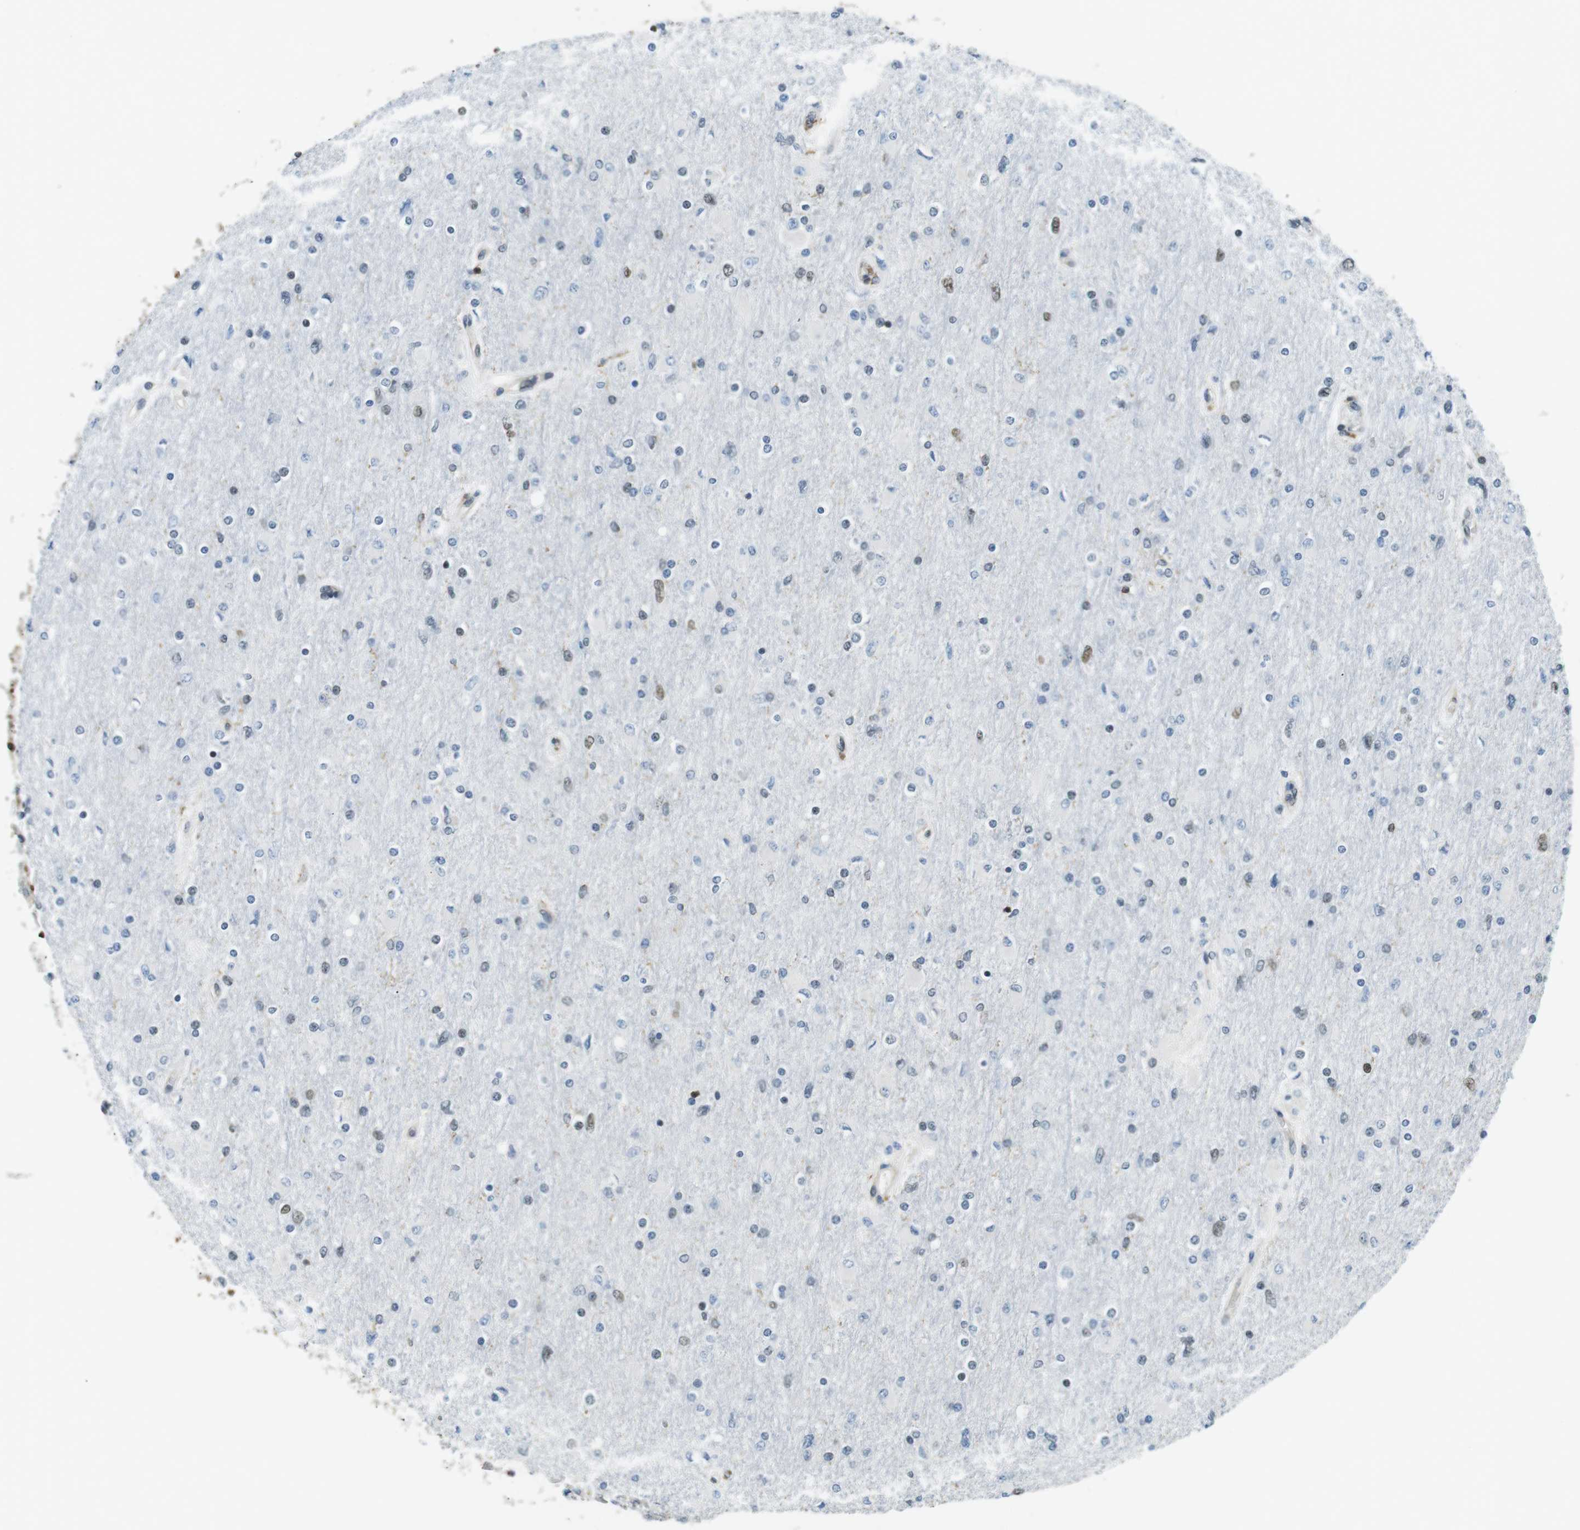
{"staining": {"intensity": "negative", "quantity": "none", "location": "none"}, "tissue": "glioma", "cell_type": "Tumor cells", "image_type": "cancer", "snomed": [{"axis": "morphology", "description": "Glioma, malignant, High grade"}, {"axis": "topography", "description": "Cerebral cortex"}], "caption": "IHC of human malignant high-grade glioma displays no expression in tumor cells.", "gene": "STK10", "patient": {"sex": "female", "age": 36}}